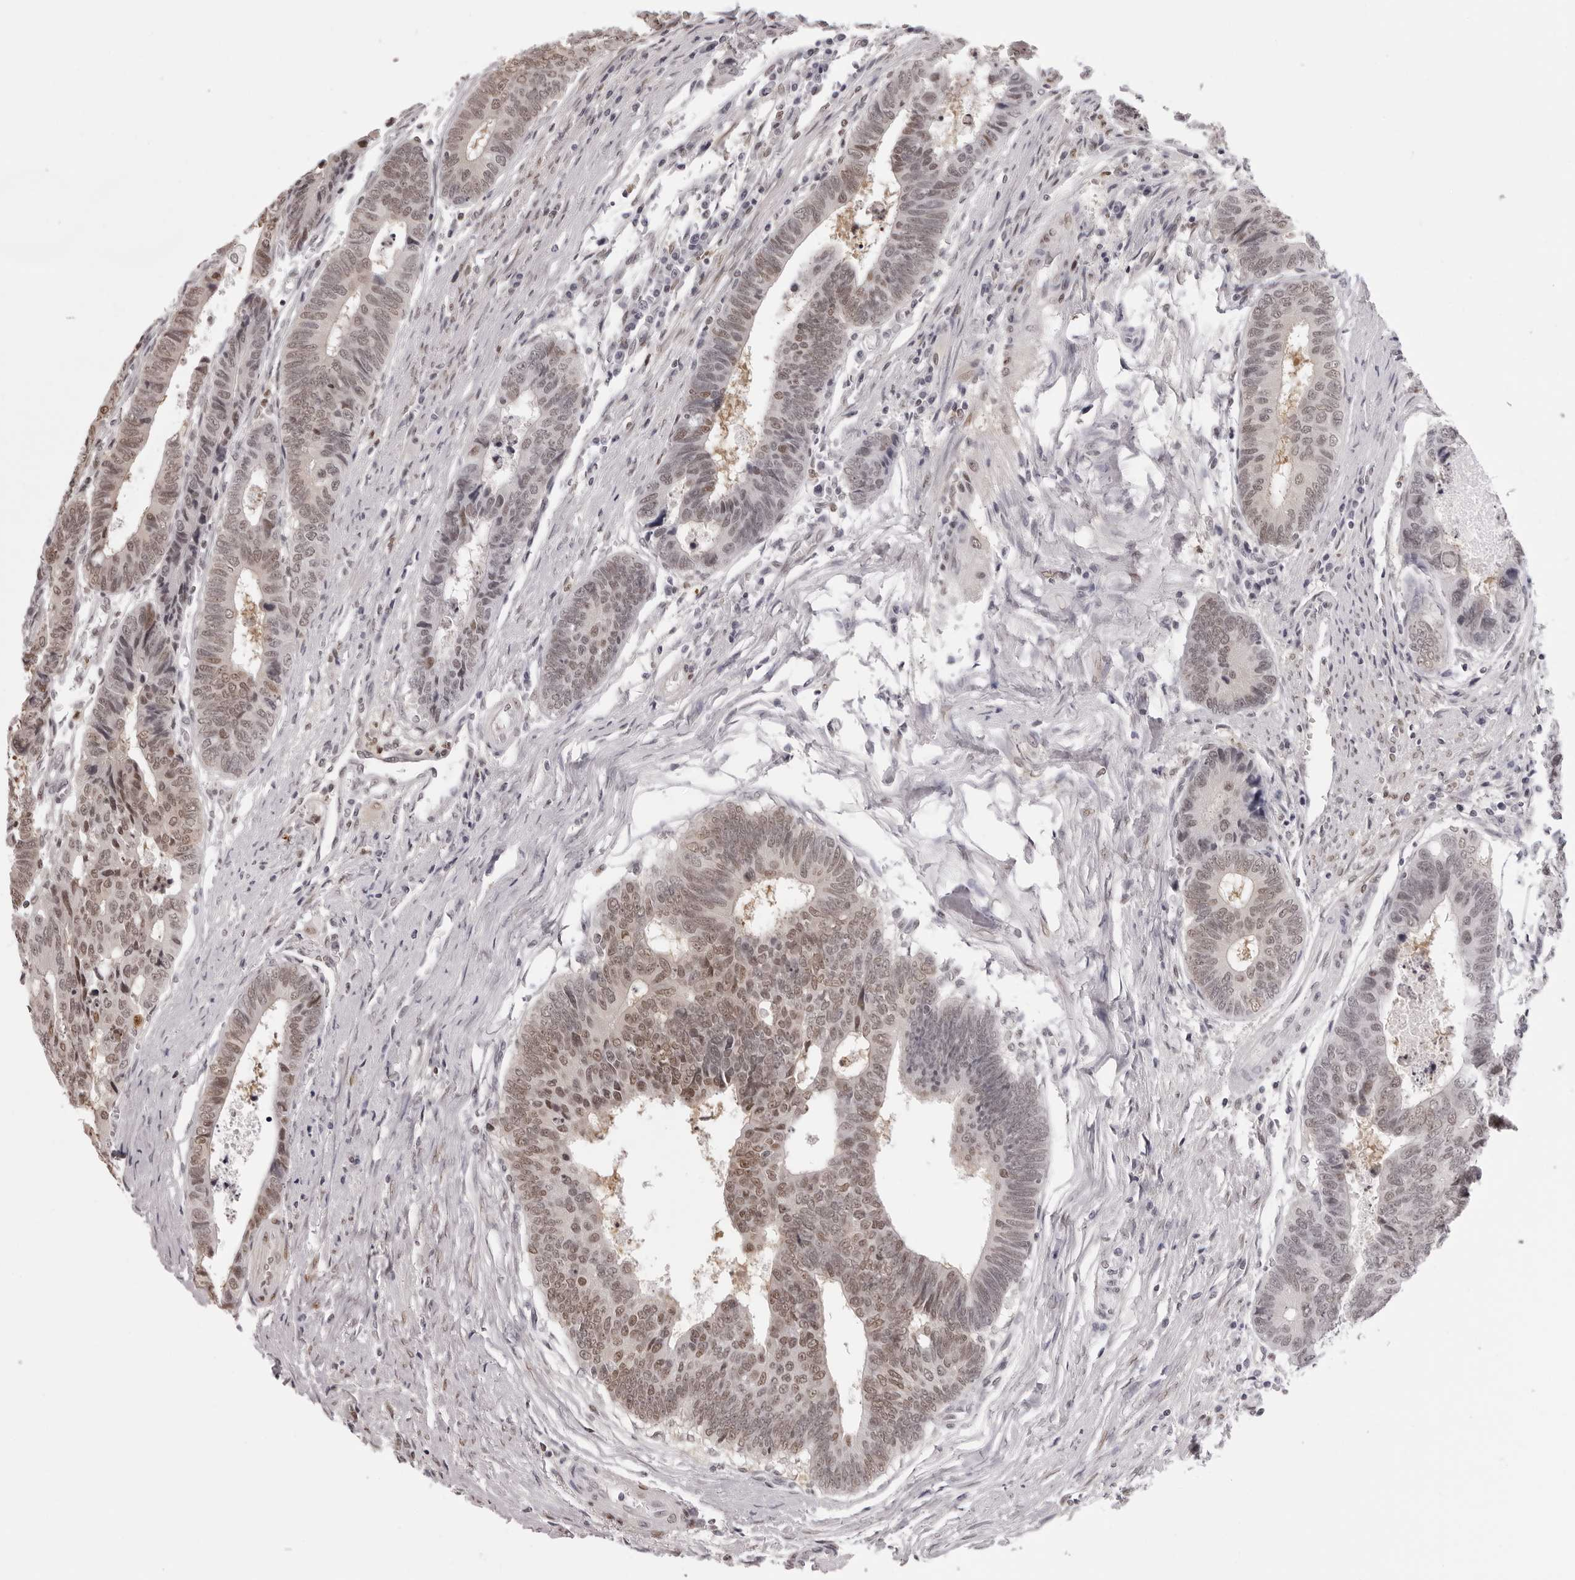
{"staining": {"intensity": "weak", "quantity": "25%-75%", "location": "nuclear"}, "tissue": "colorectal cancer", "cell_type": "Tumor cells", "image_type": "cancer", "snomed": [{"axis": "morphology", "description": "Adenocarcinoma, NOS"}, {"axis": "topography", "description": "Rectum"}], "caption": "The image shows immunohistochemical staining of colorectal cancer. There is weak nuclear staining is present in about 25%-75% of tumor cells.", "gene": "HSPA4", "patient": {"sex": "male", "age": 84}}